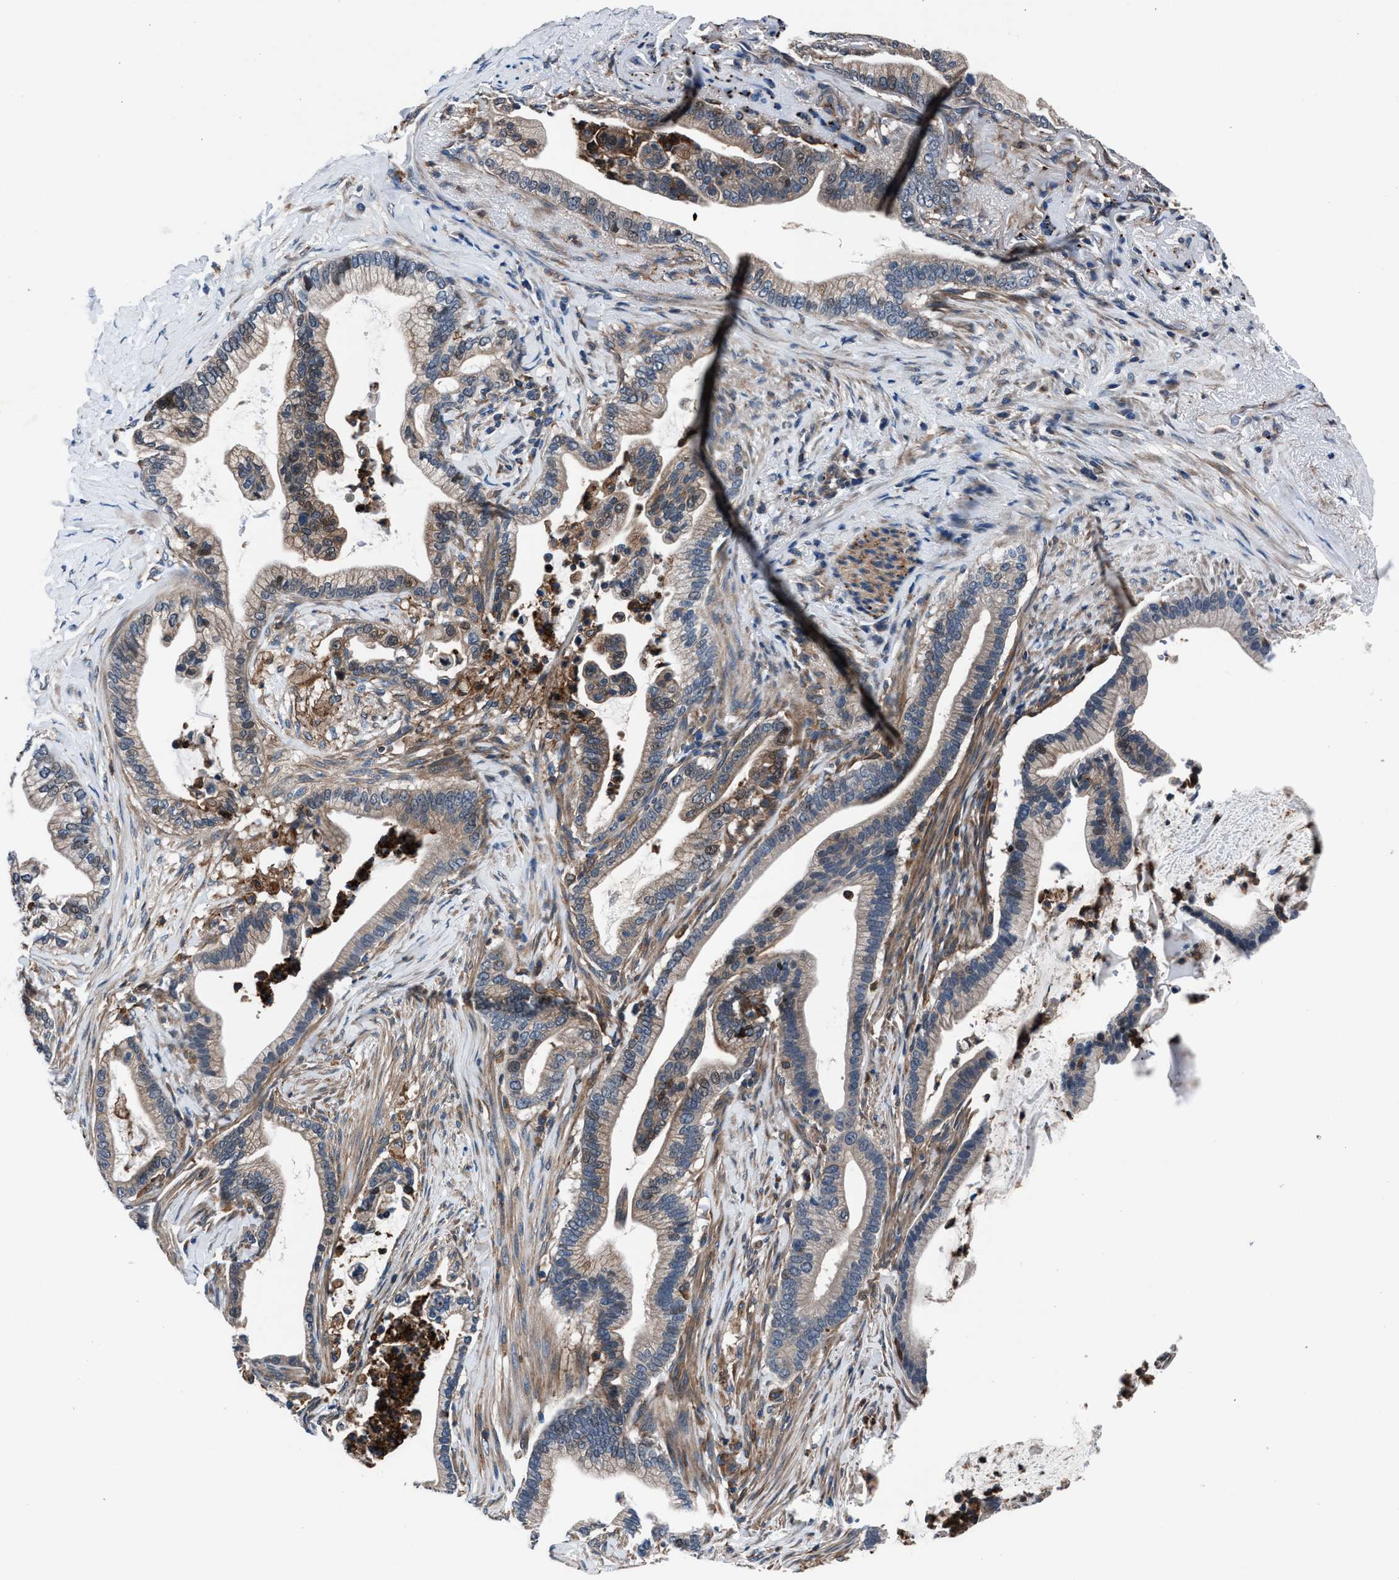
{"staining": {"intensity": "moderate", "quantity": "25%-75%", "location": "cytoplasmic/membranous"}, "tissue": "pancreatic cancer", "cell_type": "Tumor cells", "image_type": "cancer", "snomed": [{"axis": "morphology", "description": "Adenocarcinoma, NOS"}, {"axis": "topography", "description": "Pancreas"}], "caption": "Pancreatic cancer (adenocarcinoma) was stained to show a protein in brown. There is medium levels of moderate cytoplasmic/membranous staining in approximately 25%-75% of tumor cells. The protein of interest is stained brown, and the nuclei are stained in blue (DAB IHC with brightfield microscopy, high magnification).", "gene": "MFSD11", "patient": {"sex": "male", "age": 69}}